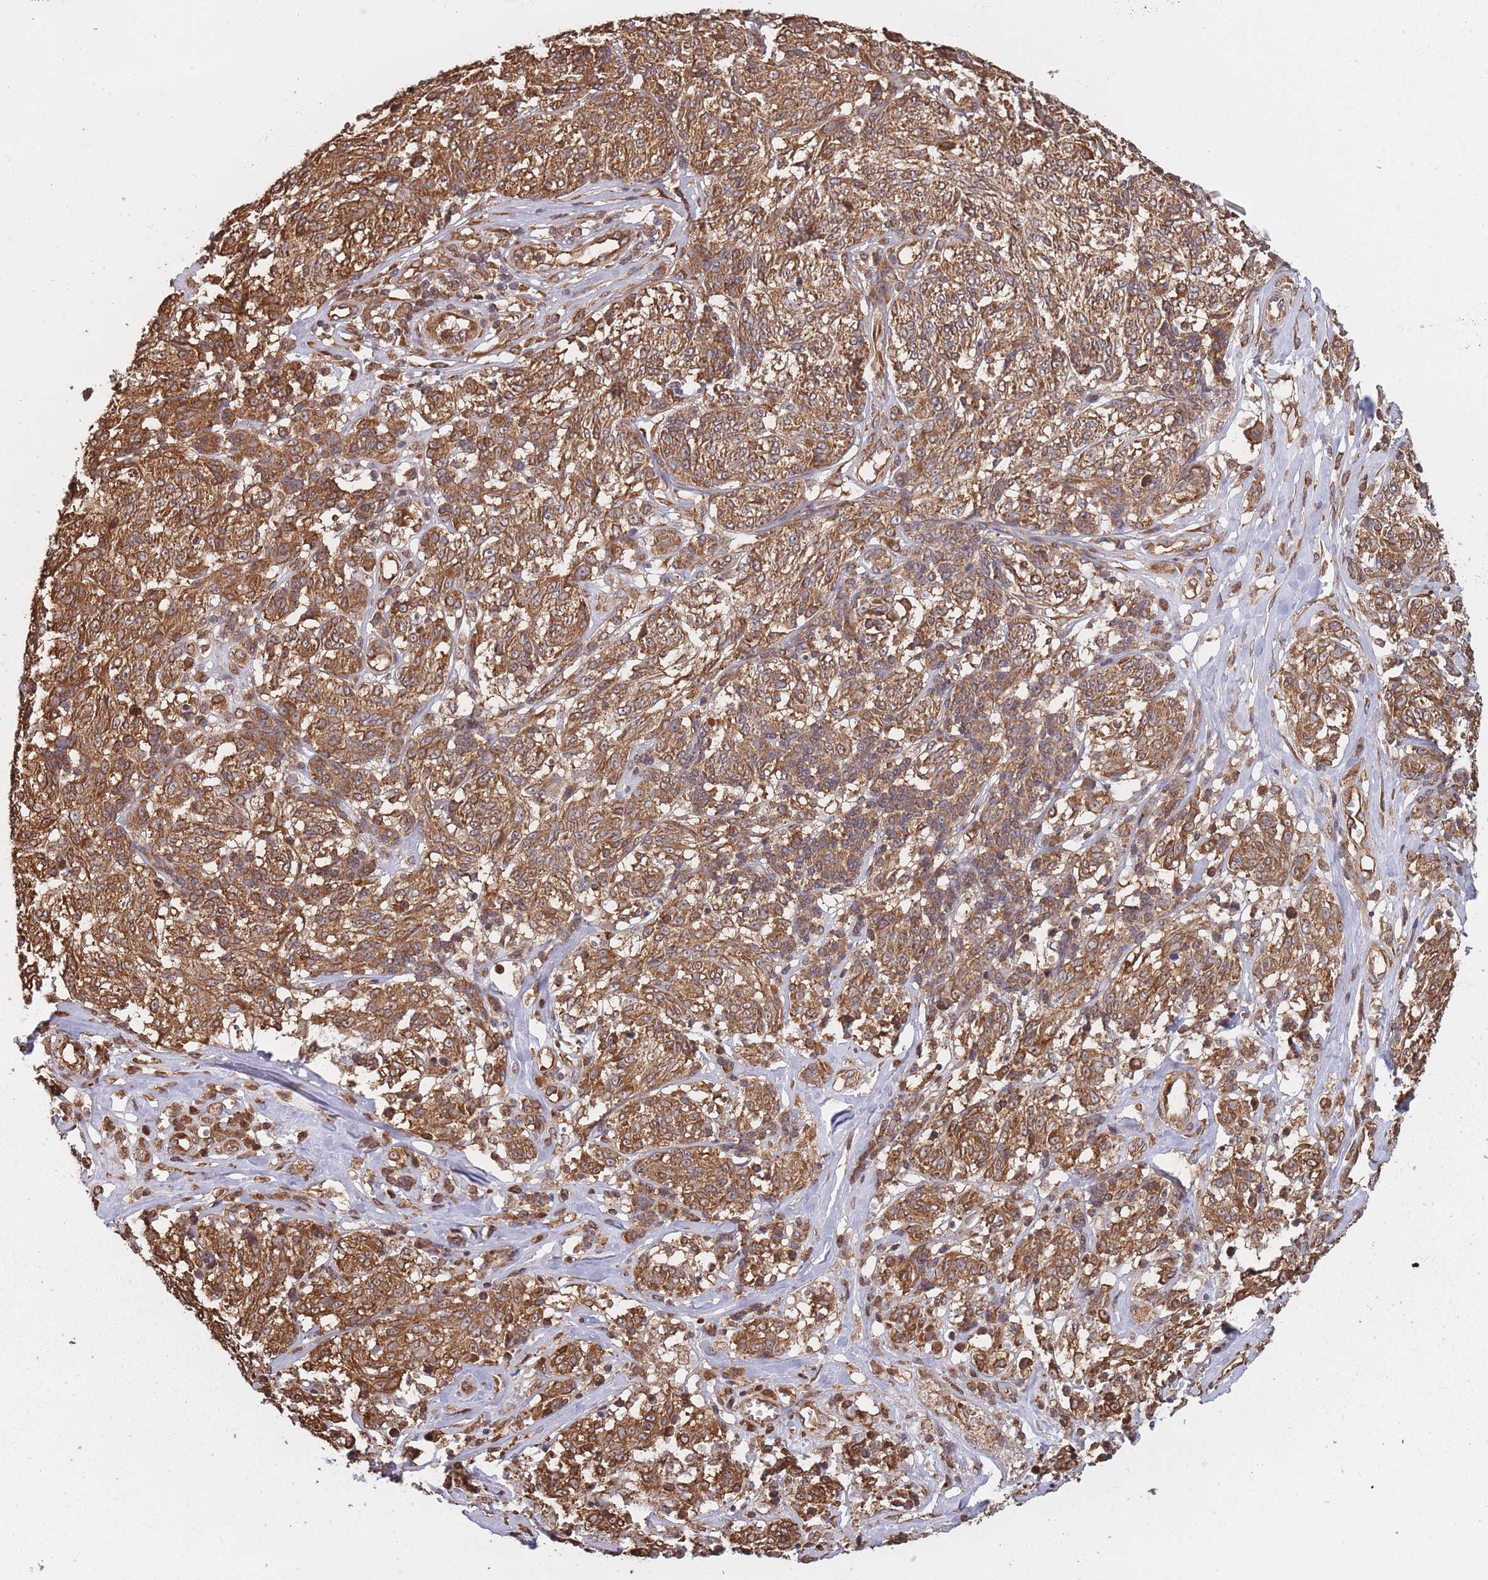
{"staining": {"intensity": "moderate", "quantity": ">75%", "location": "cytoplasmic/membranous"}, "tissue": "melanoma", "cell_type": "Tumor cells", "image_type": "cancer", "snomed": [{"axis": "morphology", "description": "Malignant melanoma, NOS"}, {"axis": "topography", "description": "Skin"}], "caption": "Tumor cells display moderate cytoplasmic/membranous staining in approximately >75% of cells in malignant melanoma. (DAB = brown stain, brightfield microscopy at high magnification).", "gene": "ARL13B", "patient": {"sex": "female", "age": 63}}